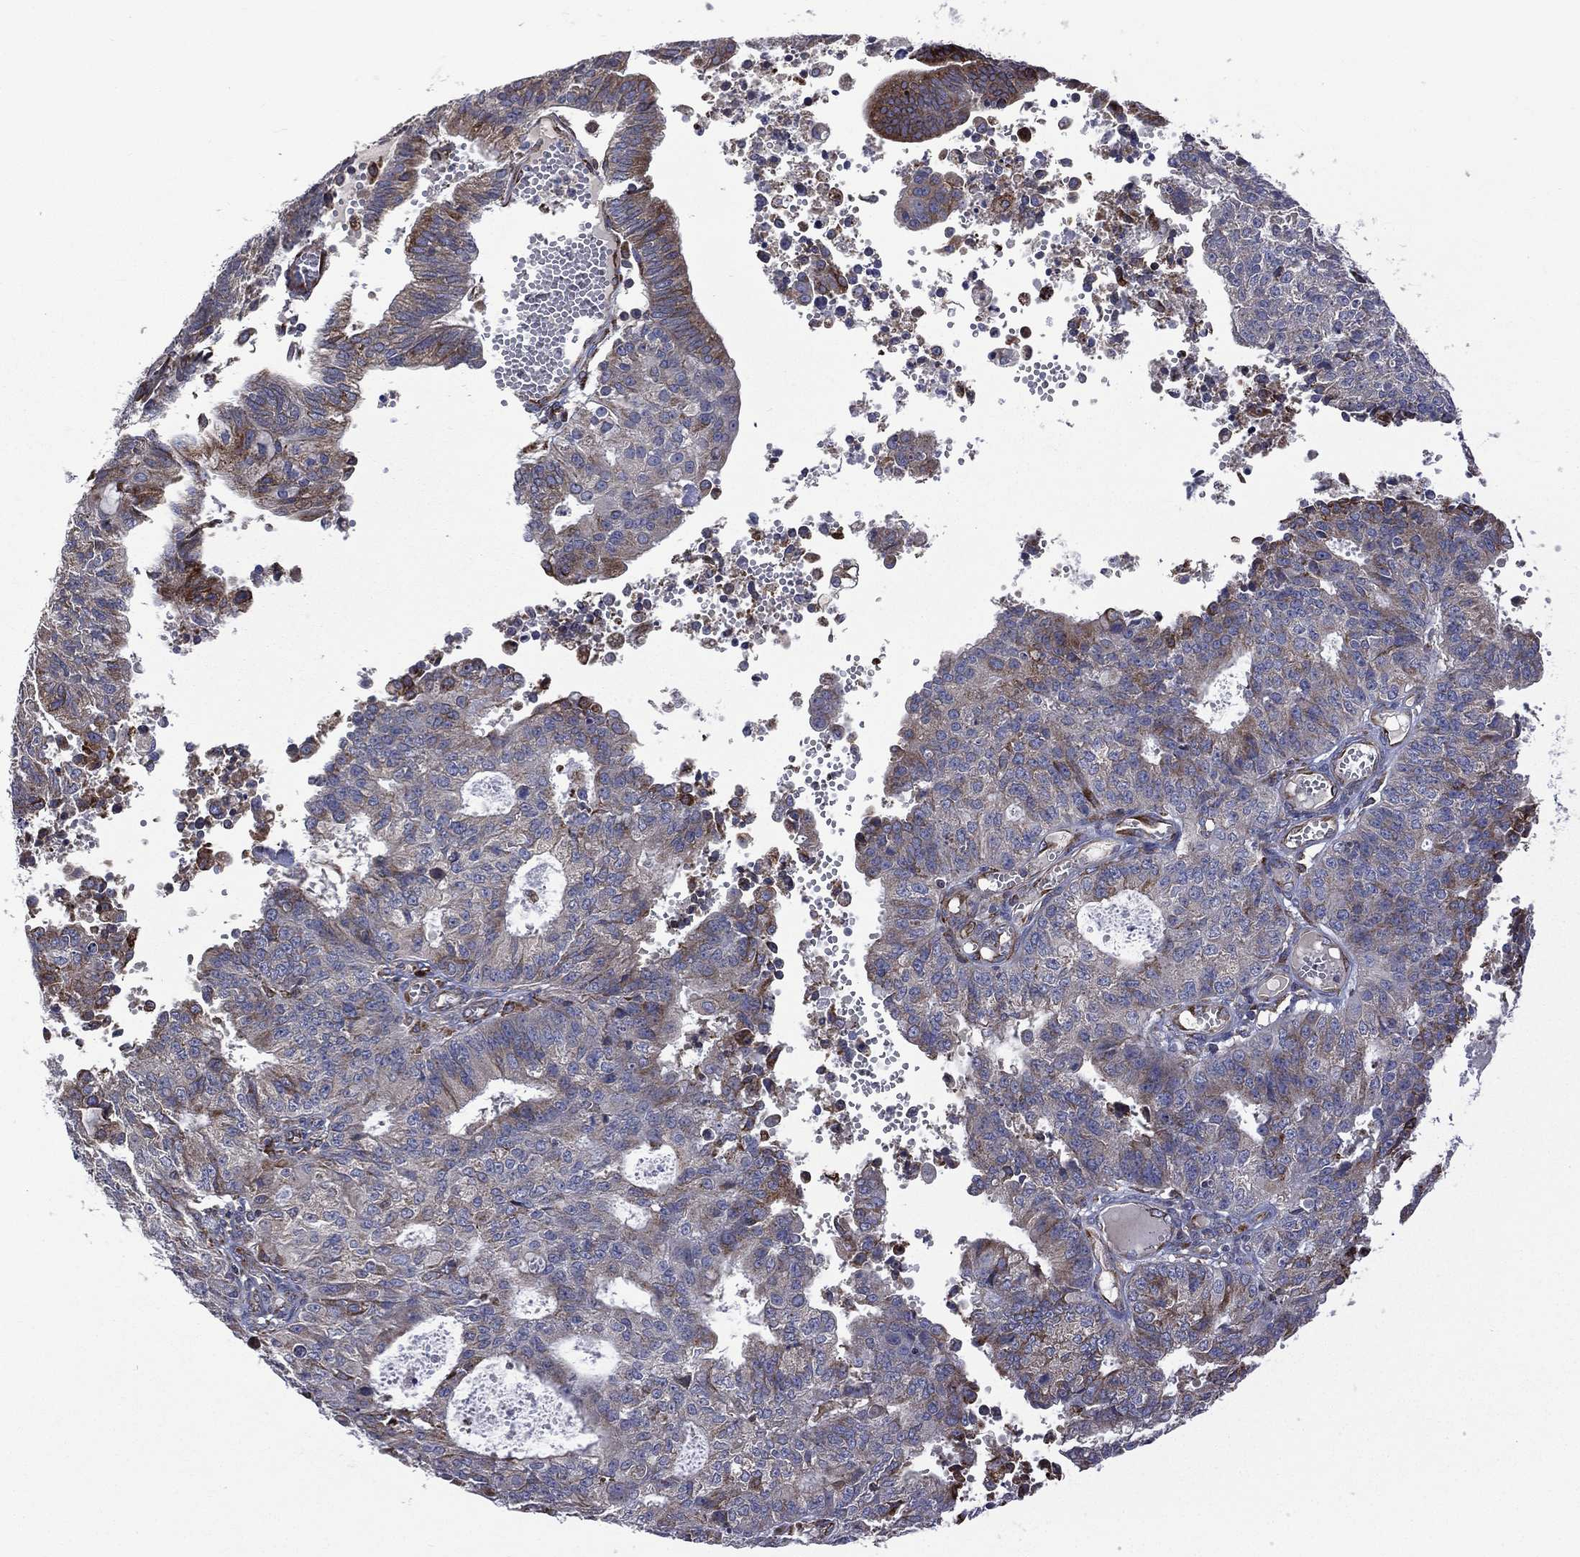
{"staining": {"intensity": "moderate", "quantity": "<25%", "location": "cytoplasmic/membranous"}, "tissue": "endometrial cancer", "cell_type": "Tumor cells", "image_type": "cancer", "snomed": [{"axis": "morphology", "description": "Adenocarcinoma, NOS"}, {"axis": "topography", "description": "Endometrium"}], "caption": "DAB immunohistochemical staining of human adenocarcinoma (endometrial) reveals moderate cytoplasmic/membranous protein staining in approximately <25% of tumor cells.", "gene": "C20orf96", "patient": {"sex": "female", "age": 82}}